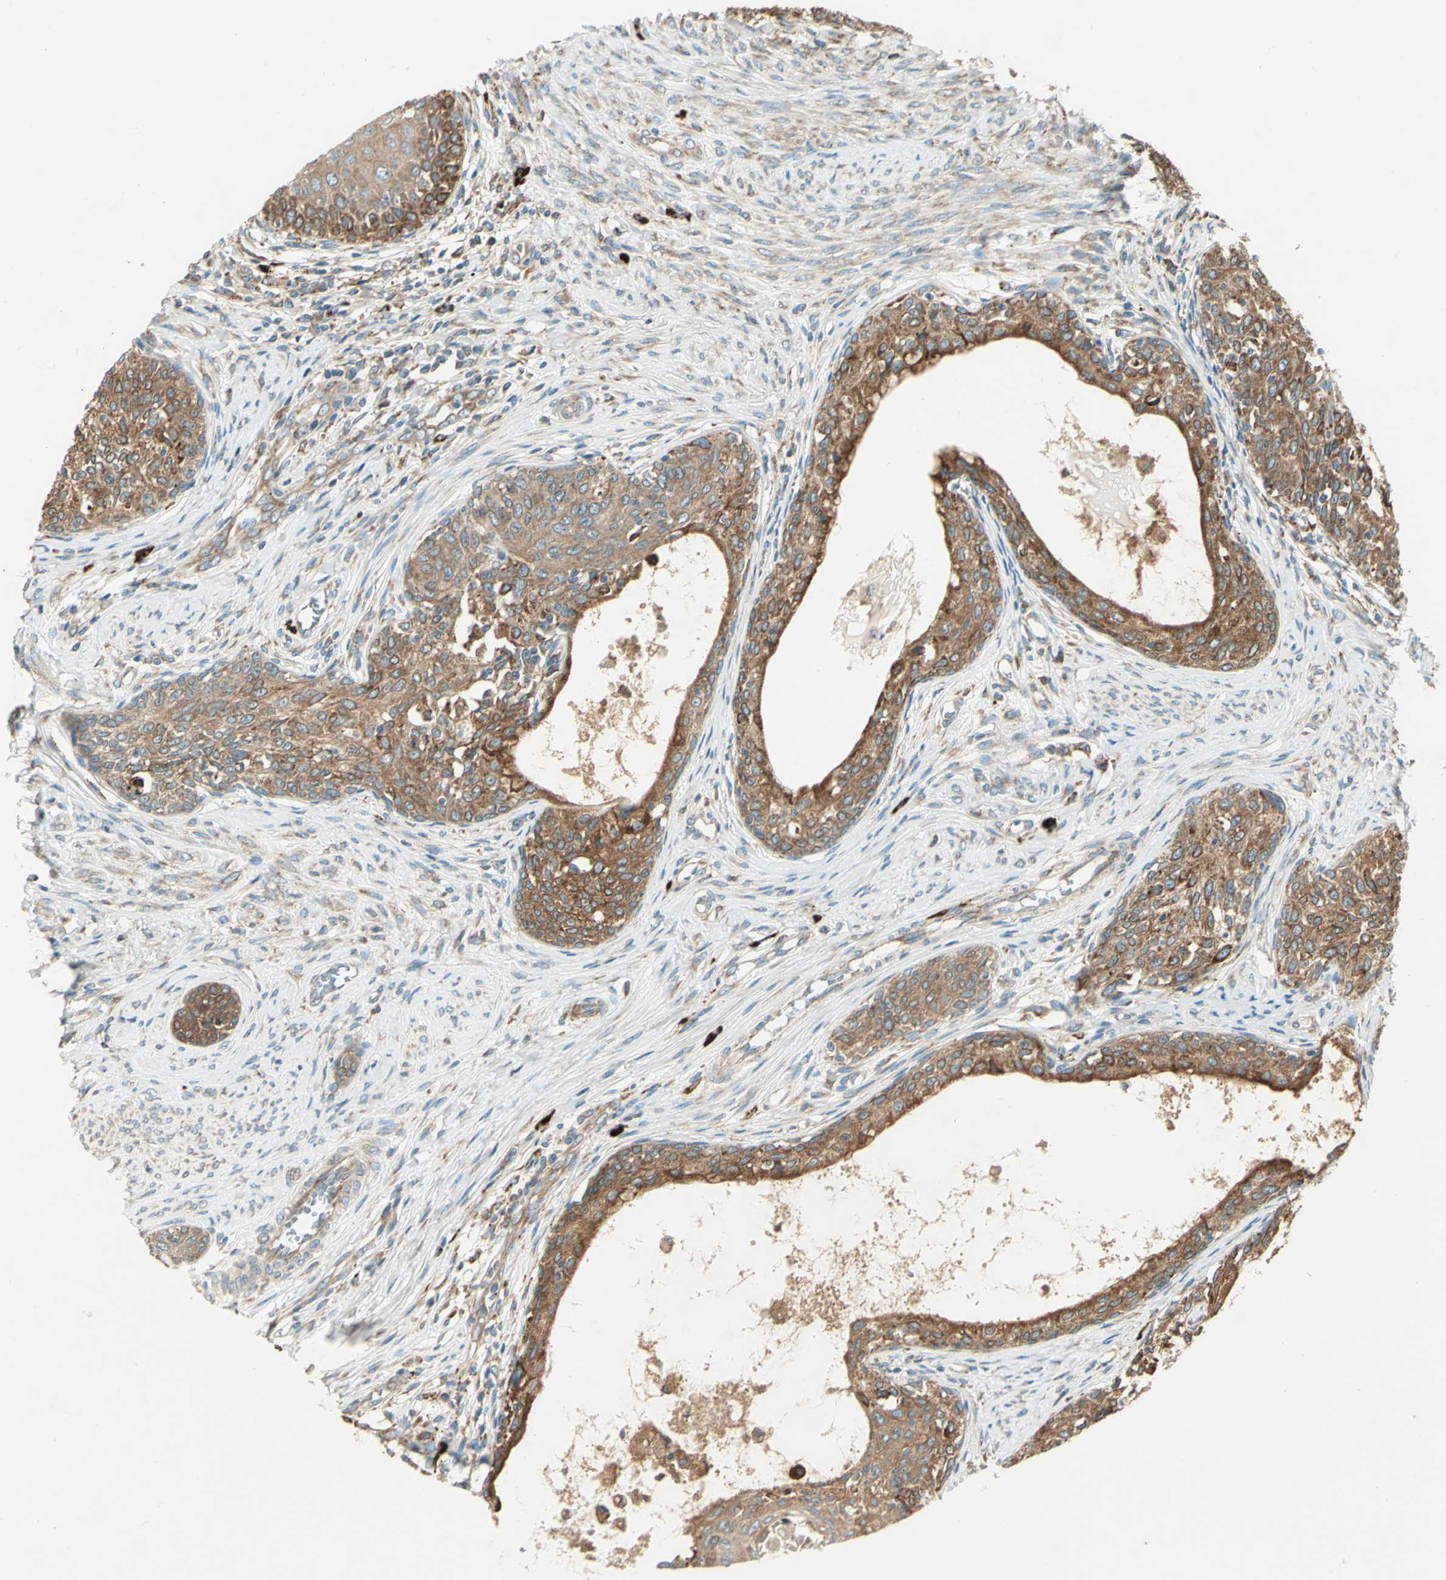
{"staining": {"intensity": "moderate", "quantity": ">75%", "location": "cytoplasmic/membranous"}, "tissue": "cervical cancer", "cell_type": "Tumor cells", "image_type": "cancer", "snomed": [{"axis": "morphology", "description": "Squamous cell carcinoma, NOS"}, {"axis": "morphology", "description": "Adenocarcinoma, NOS"}, {"axis": "topography", "description": "Cervix"}], "caption": "Moderate cytoplasmic/membranous staining for a protein is seen in about >75% of tumor cells of cervical squamous cell carcinoma using immunohistochemistry.", "gene": "PDIA4", "patient": {"sex": "female", "age": 52}}